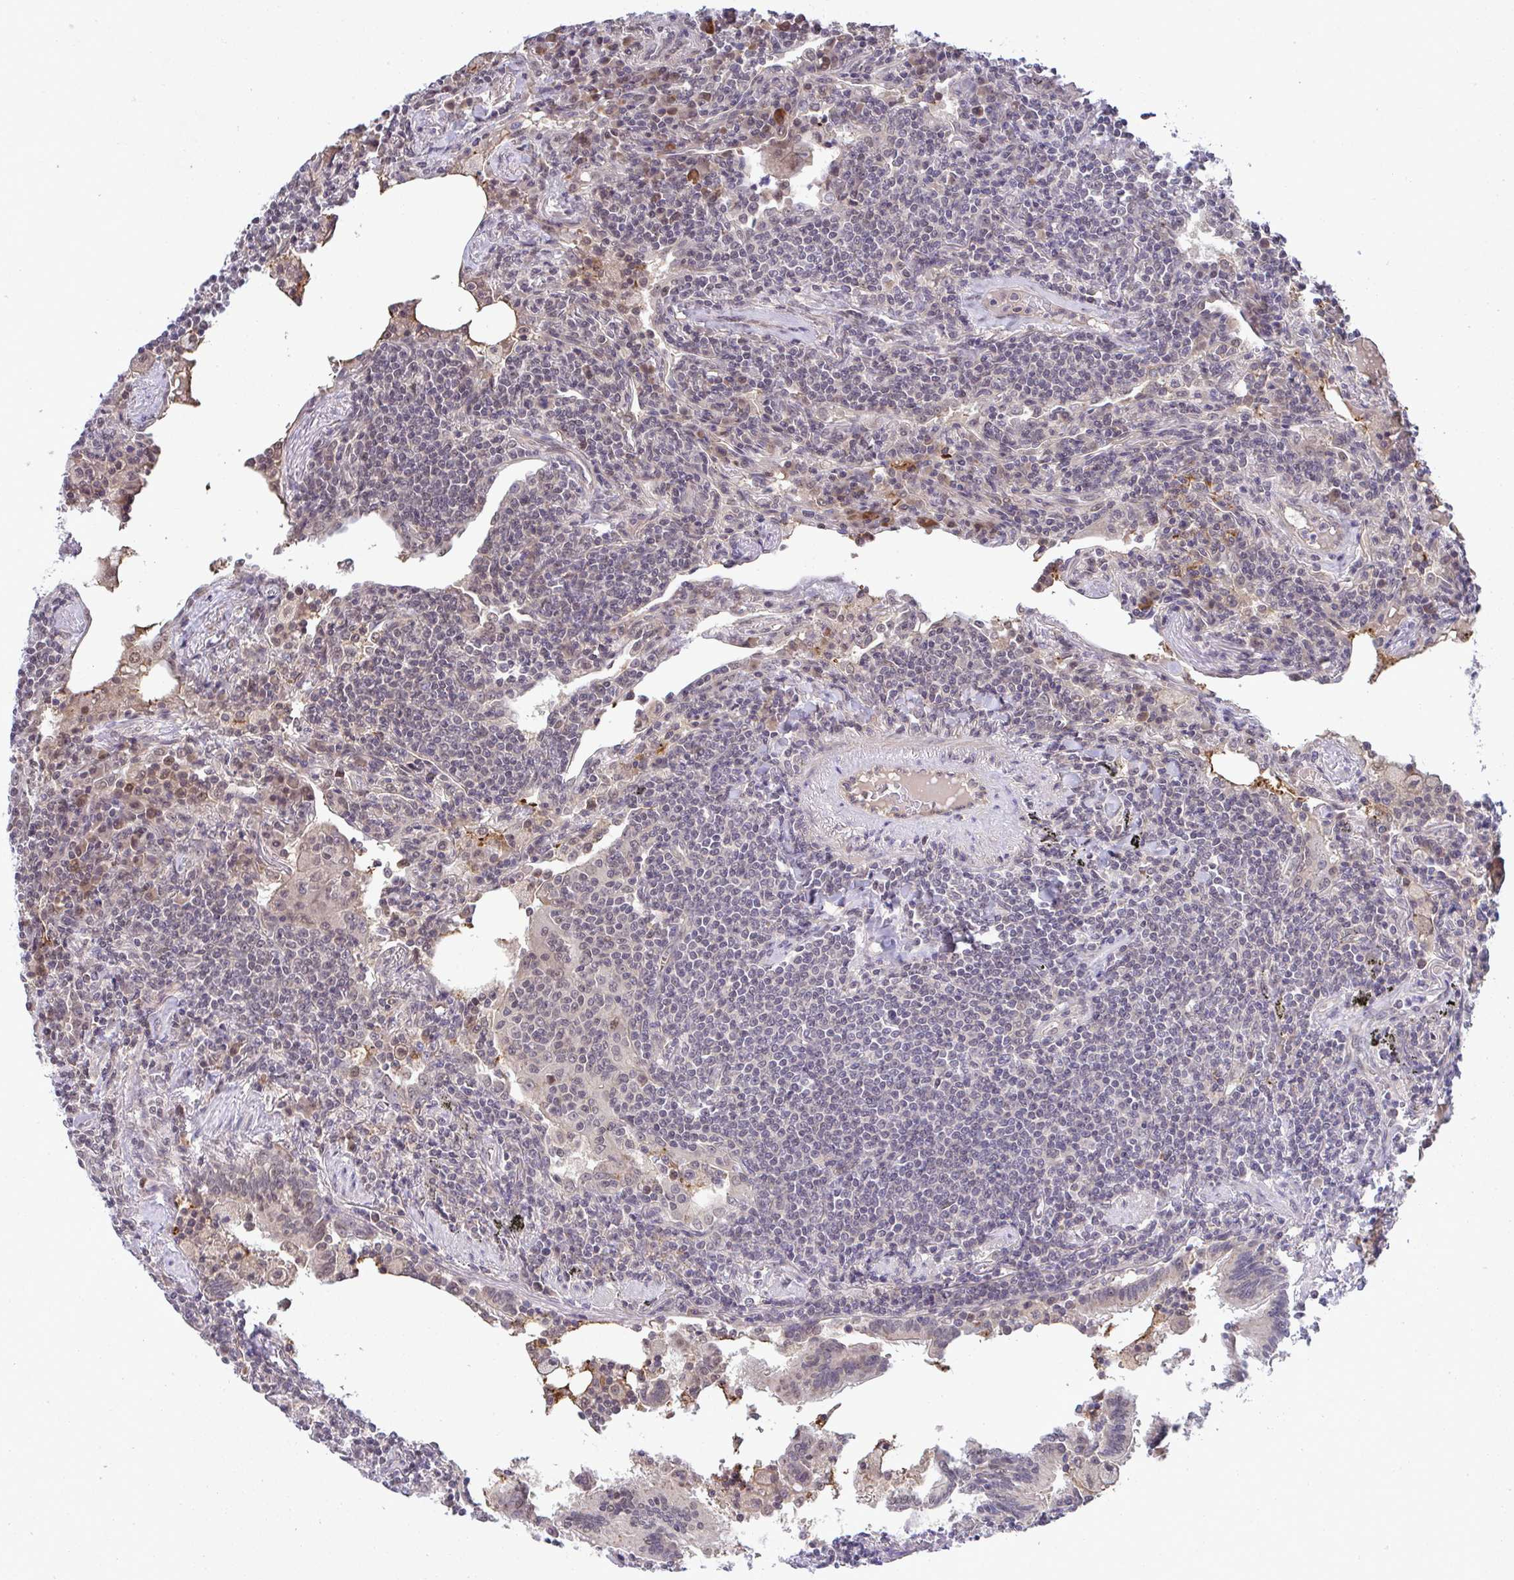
{"staining": {"intensity": "negative", "quantity": "none", "location": "none"}, "tissue": "lymphoma", "cell_type": "Tumor cells", "image_type": "cancer", "snomed": [{"axis": "morphology", "description": "Malignant lymphoma, non-Hodgkin's type, Low grade"}, {"axis": "topography", "description": "Lung"}], "caption": "High power microscopy micrograph of an IHC micrograph of lymphoma, revealing no significant staining in tumor cells.", "gene": "C9orf64", "patient": {"sex": "female", "age": 71}}